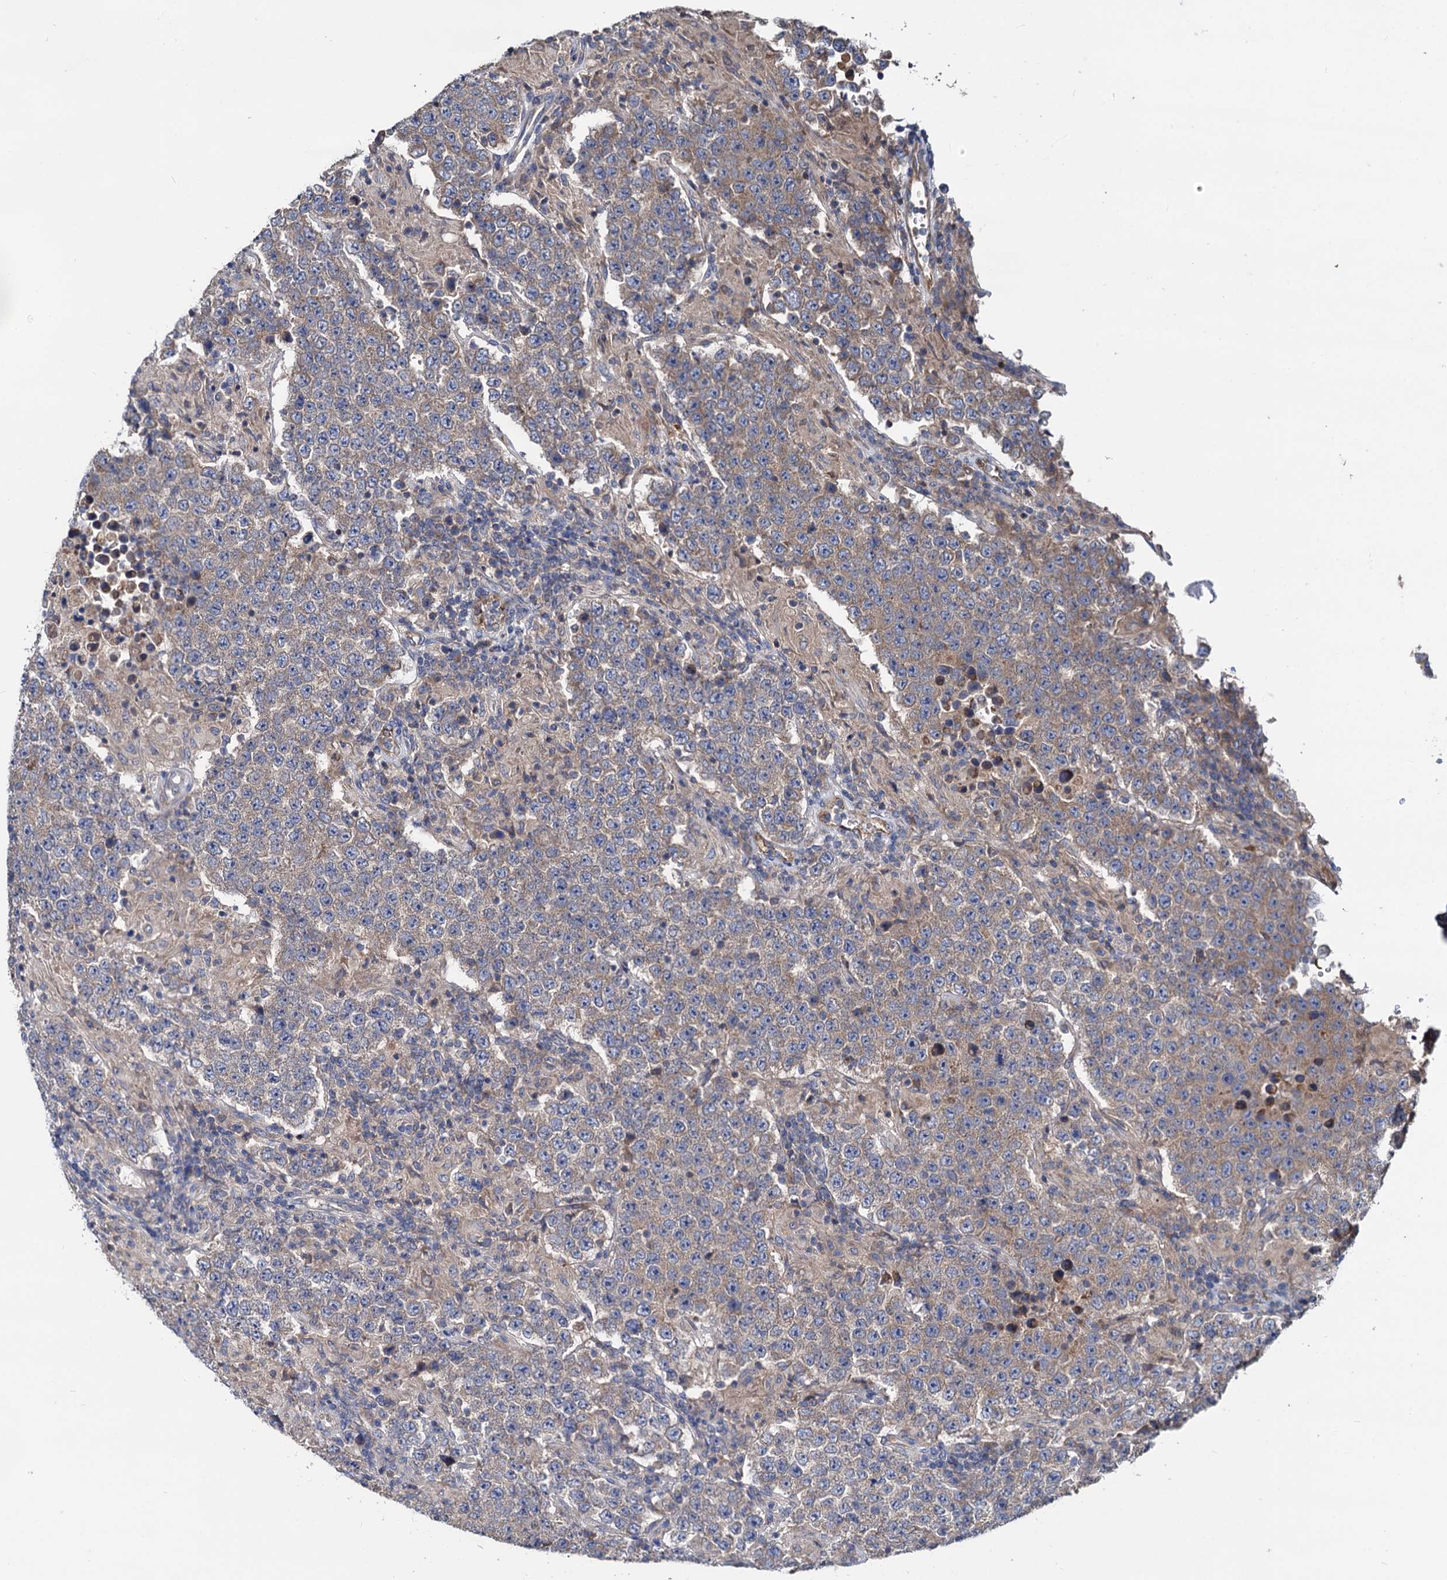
{"staining": {"intensity": "weak", "quantity": "25%-75%", "location": "cytoplasmic/membranous"}, "tissue": "testis cancer", "cell_type": "Tumor cells", "image_type": "cancer", "snomed": [{"axis": "morphology", "description": "Normal tissue, NOS"}, {"axis": "morphology", "description": "Urothelial carcinoma, High grade"}, {"axis": "morphology", "description": "Seminoma, NOS"}, {"axis": "morphology", "description": "Carcinoma, Embryonal, NOS"}, {"axis": "topography", "description": "Urinary bladder"}, {"axis": "topography", "description": "Testis"}], "caption": "Testis embryonal carcinoma was stained to show a protein in brown. There is low levels of weak cytoplasmic/membranous expression in about 25%-75% of tumor cells.", "gene": "CEP192", "patient": {"sex": "male", "age": 41}}